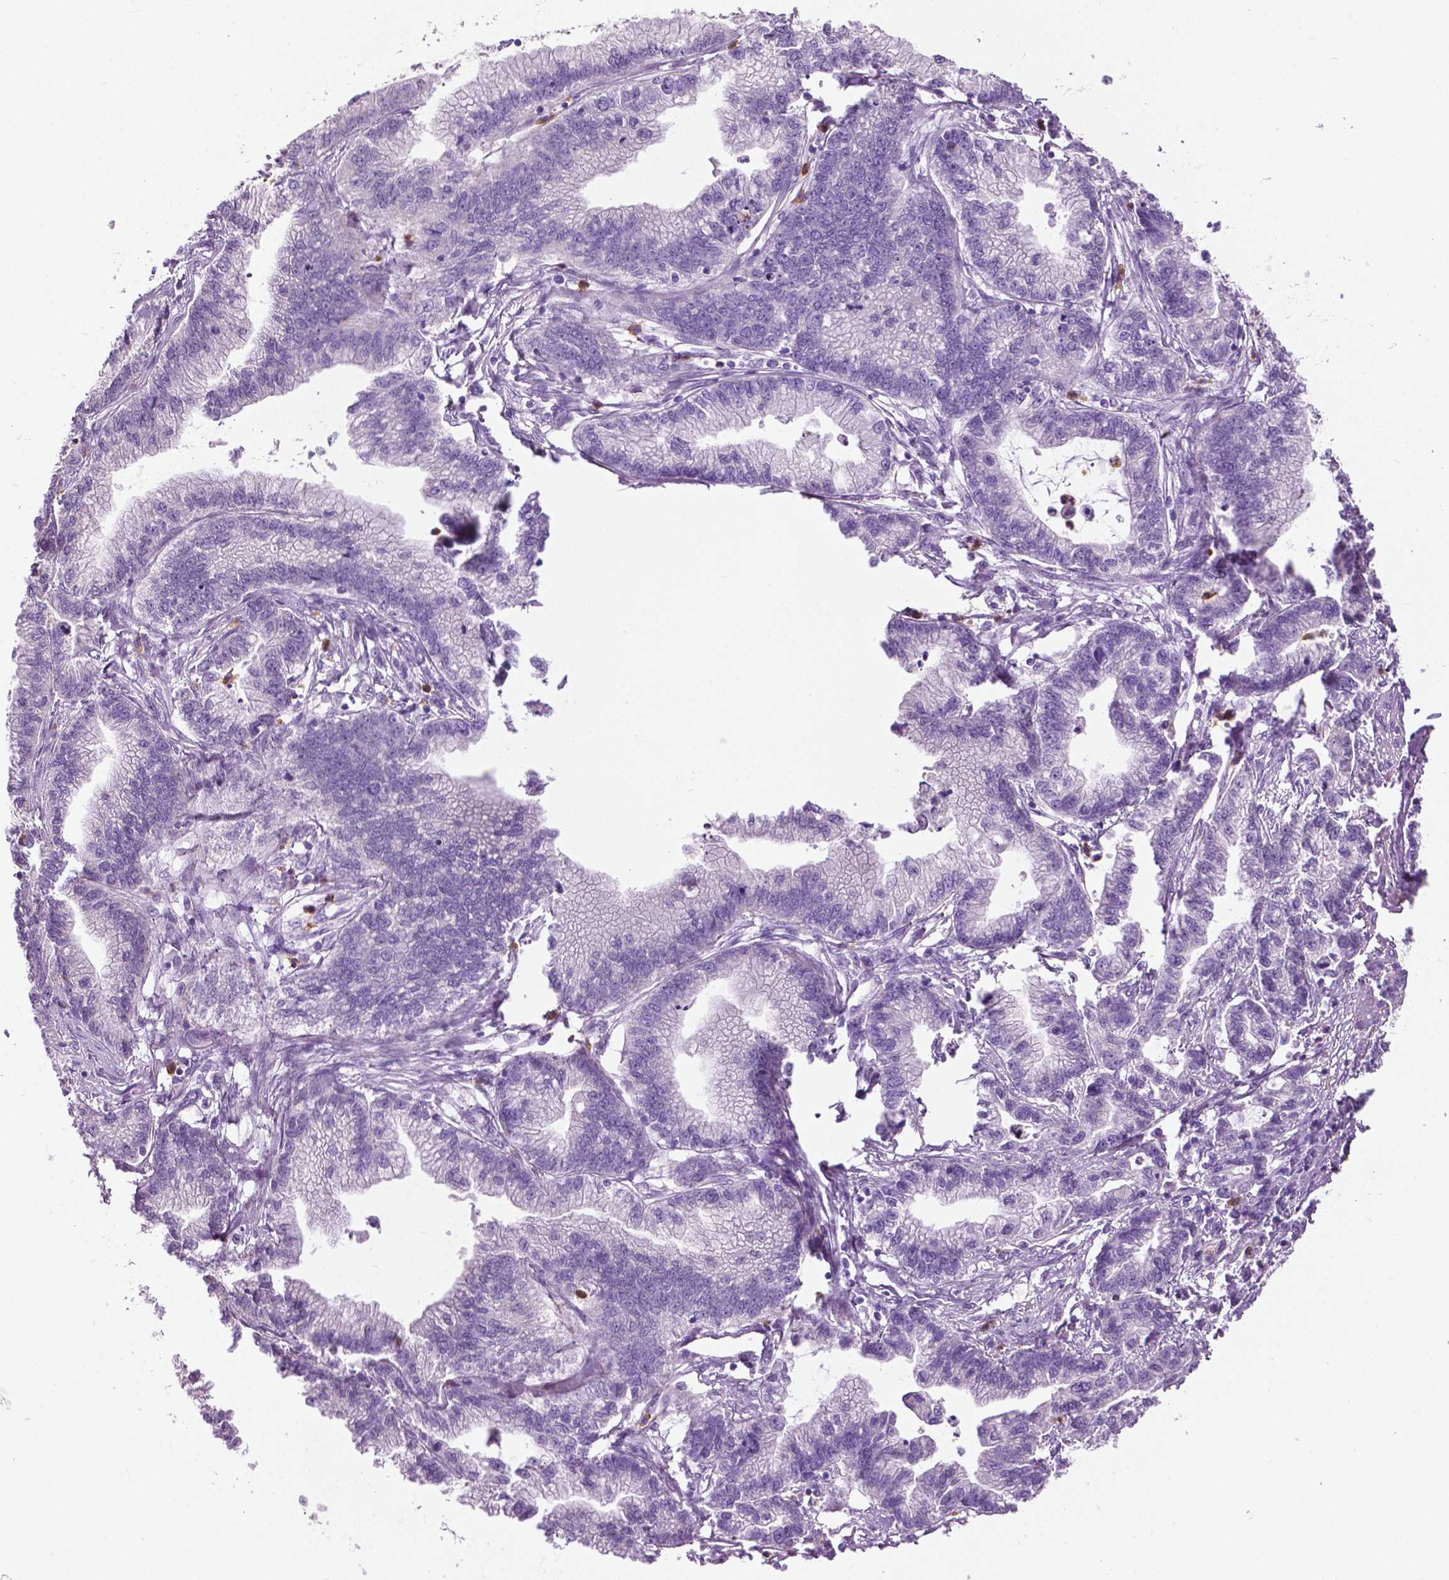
{"staining": {"intensity": "negative", "quantity": "none", "location": "none"}, "tissue": "stomach cancer", "cell_type": "Tumor cells", "image_type": "cancer", "snomed": [{"axis": "morphology", "description": "Adenocarcinoma, NOS"}, {"axis": "topography", "description": "Stomach"}], "caption": "Tumor cells show no significant protein staining in stomach cancer.", "gene": "PTPN5", "patient": {"sex": "male", "age": 83}}